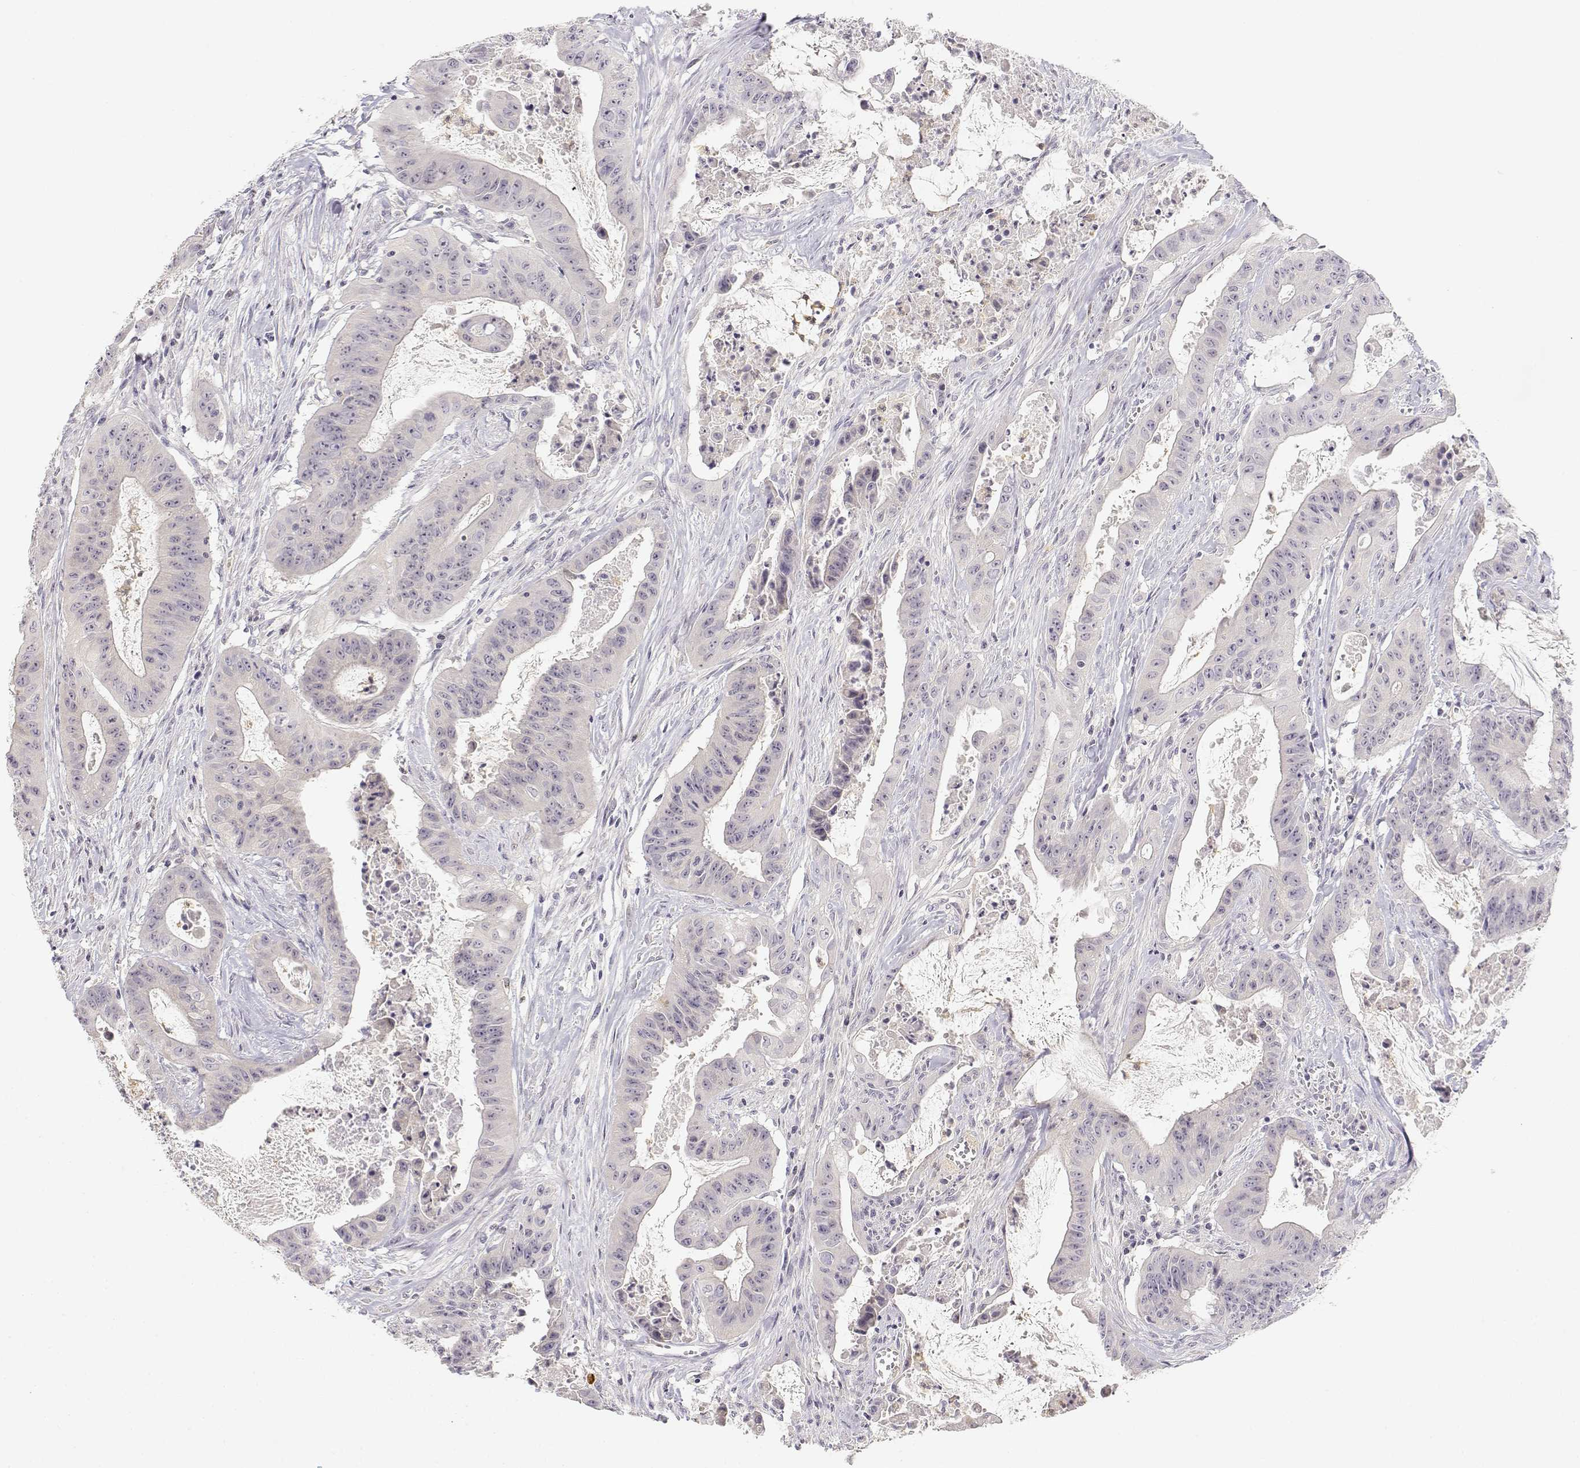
{"staining": {"intensity": "negative", "quantity": "none", "location": "none"}, "tissue": "colorectal cancer", "cell_type": "Tumor cells", "image_type": "cancer", "snomed": [{"axis": "morphology", "description": "Adenocarcinoma, NOS"}, {"axis": "topography", "description": "Colon"}], "caption": "Protein analysis of colorectal adenocarcinoma displays no significant positivity in tumor cells.", "gene": "GLIPR1L2", "patient": {"sex": "male", "age": 33}}